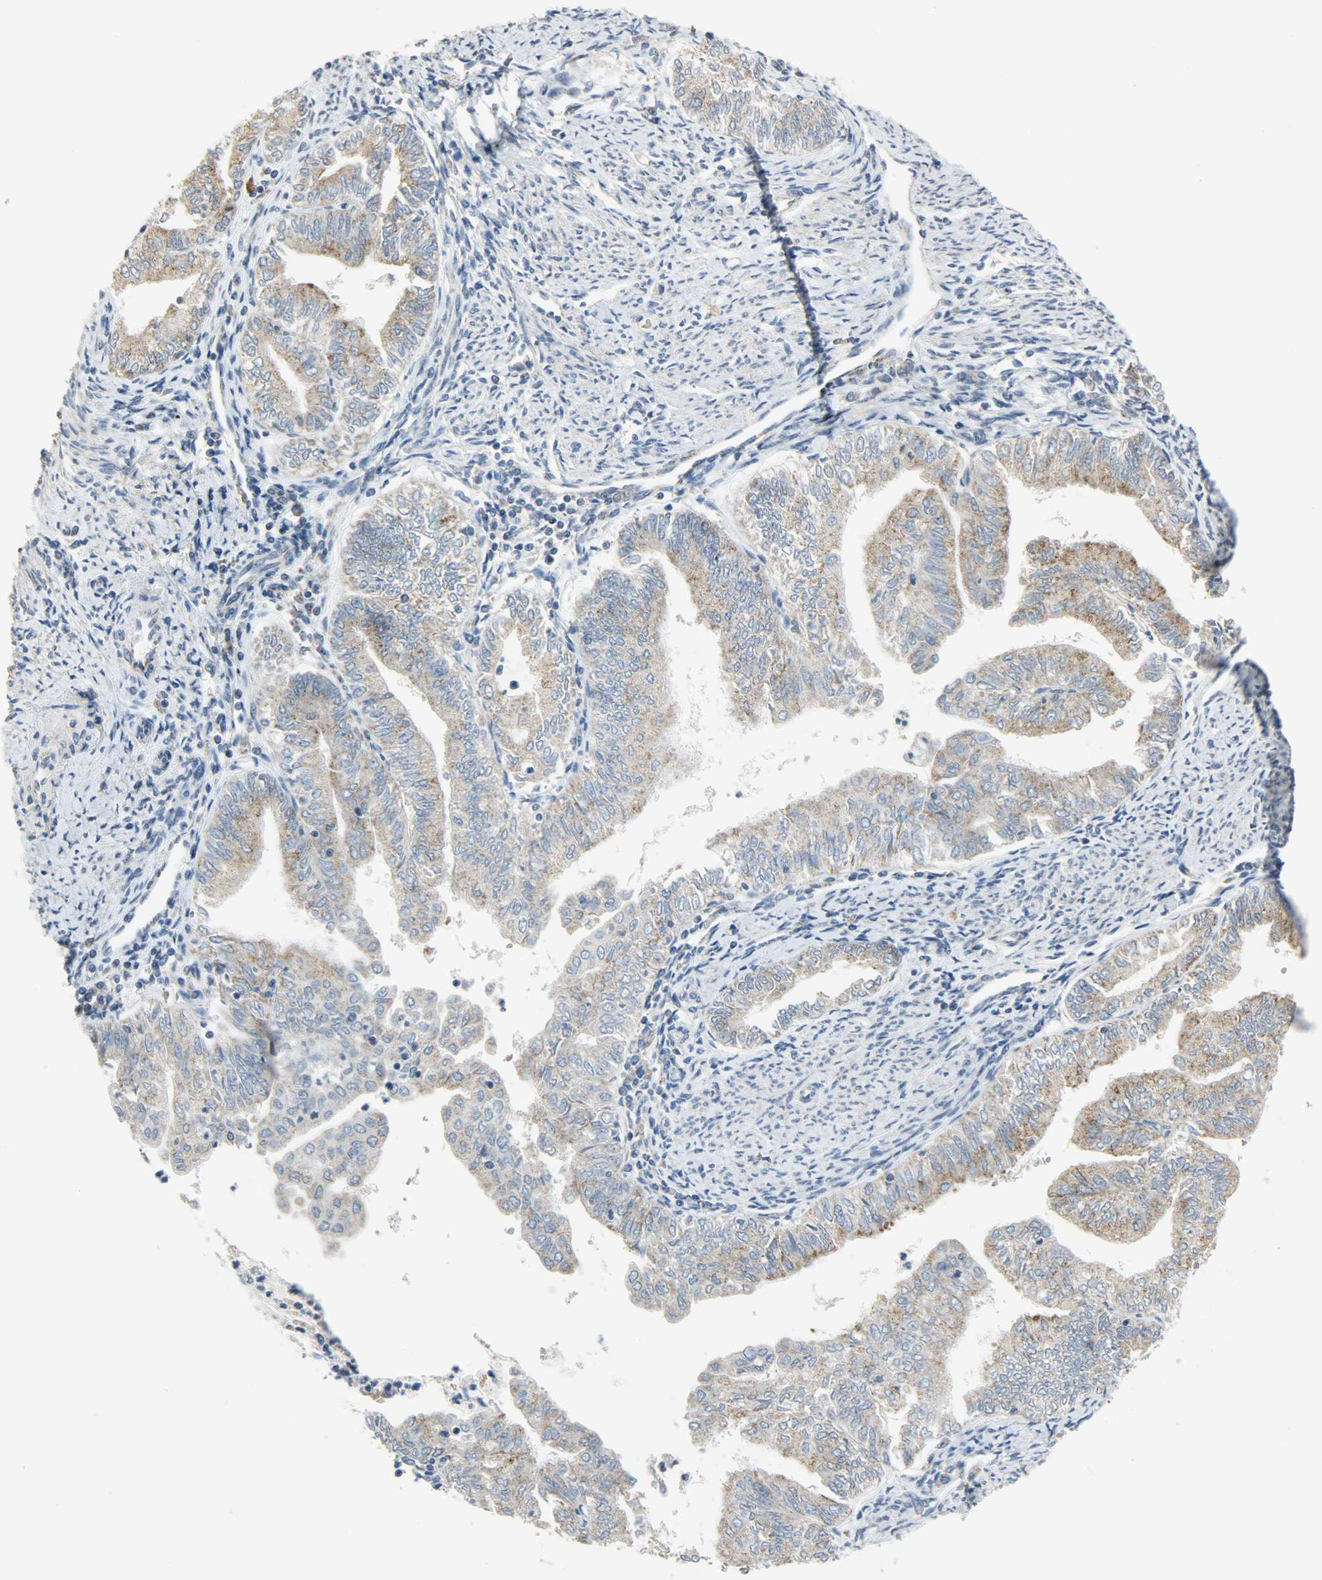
{"staining": {"intensity": "moderate", "quantity": ">75%", "location": "cytoplasmic/membranous"}, "tissue": "endometrial cancer", "cell_type": "Tumor cells", "image_type": "cancer", "snomed": [{"axis": "morphology", "description": "Adenocarcinoma, NOS"}, {"axis": "topography", "description": "Endometrium"}], "caption": "An IHC photomicrograph of neoplastic tissue is shown. Protein staining in brown shows moderate cytoplasmic/membranous positivity in adenocarcinoma (endometrial) within tumor cells.", "gene": "PPP1R1B", "patient": {"sex": "female", "age": 66}}